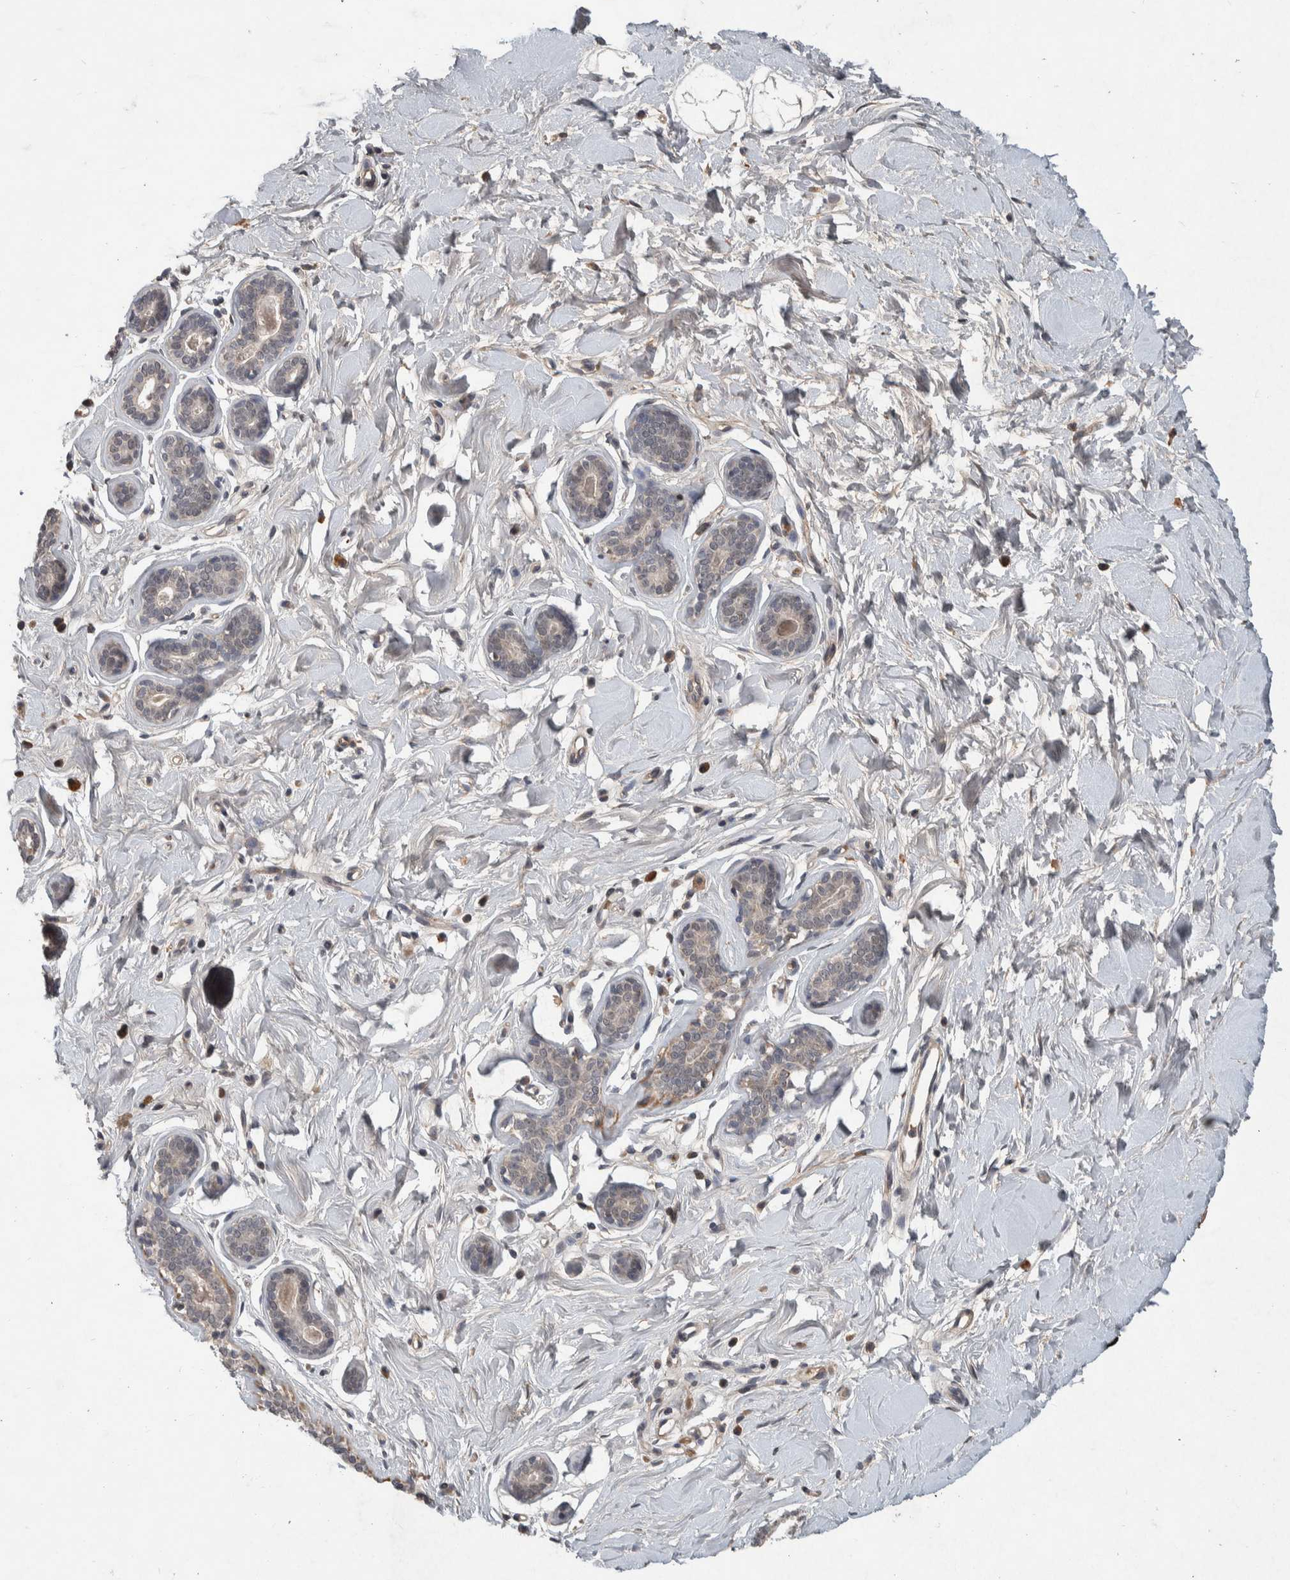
{"staining": {"intensity": "negative", "quantity": "none", "location": "none"}, "tissue": "breast", "cell_type": "Adipocytes", "image_type": "normal", "snomed": [{"axis": "morphology", "description": "Normal tissue, NOS"}, {"axis": "topography", "description": "Breast"}], "caption": "Histopathology image shows no significant protein expression in adipocytes of benign breast.", "gene": "CHRM3", "patient": {"sex": "female", "age": 23}}